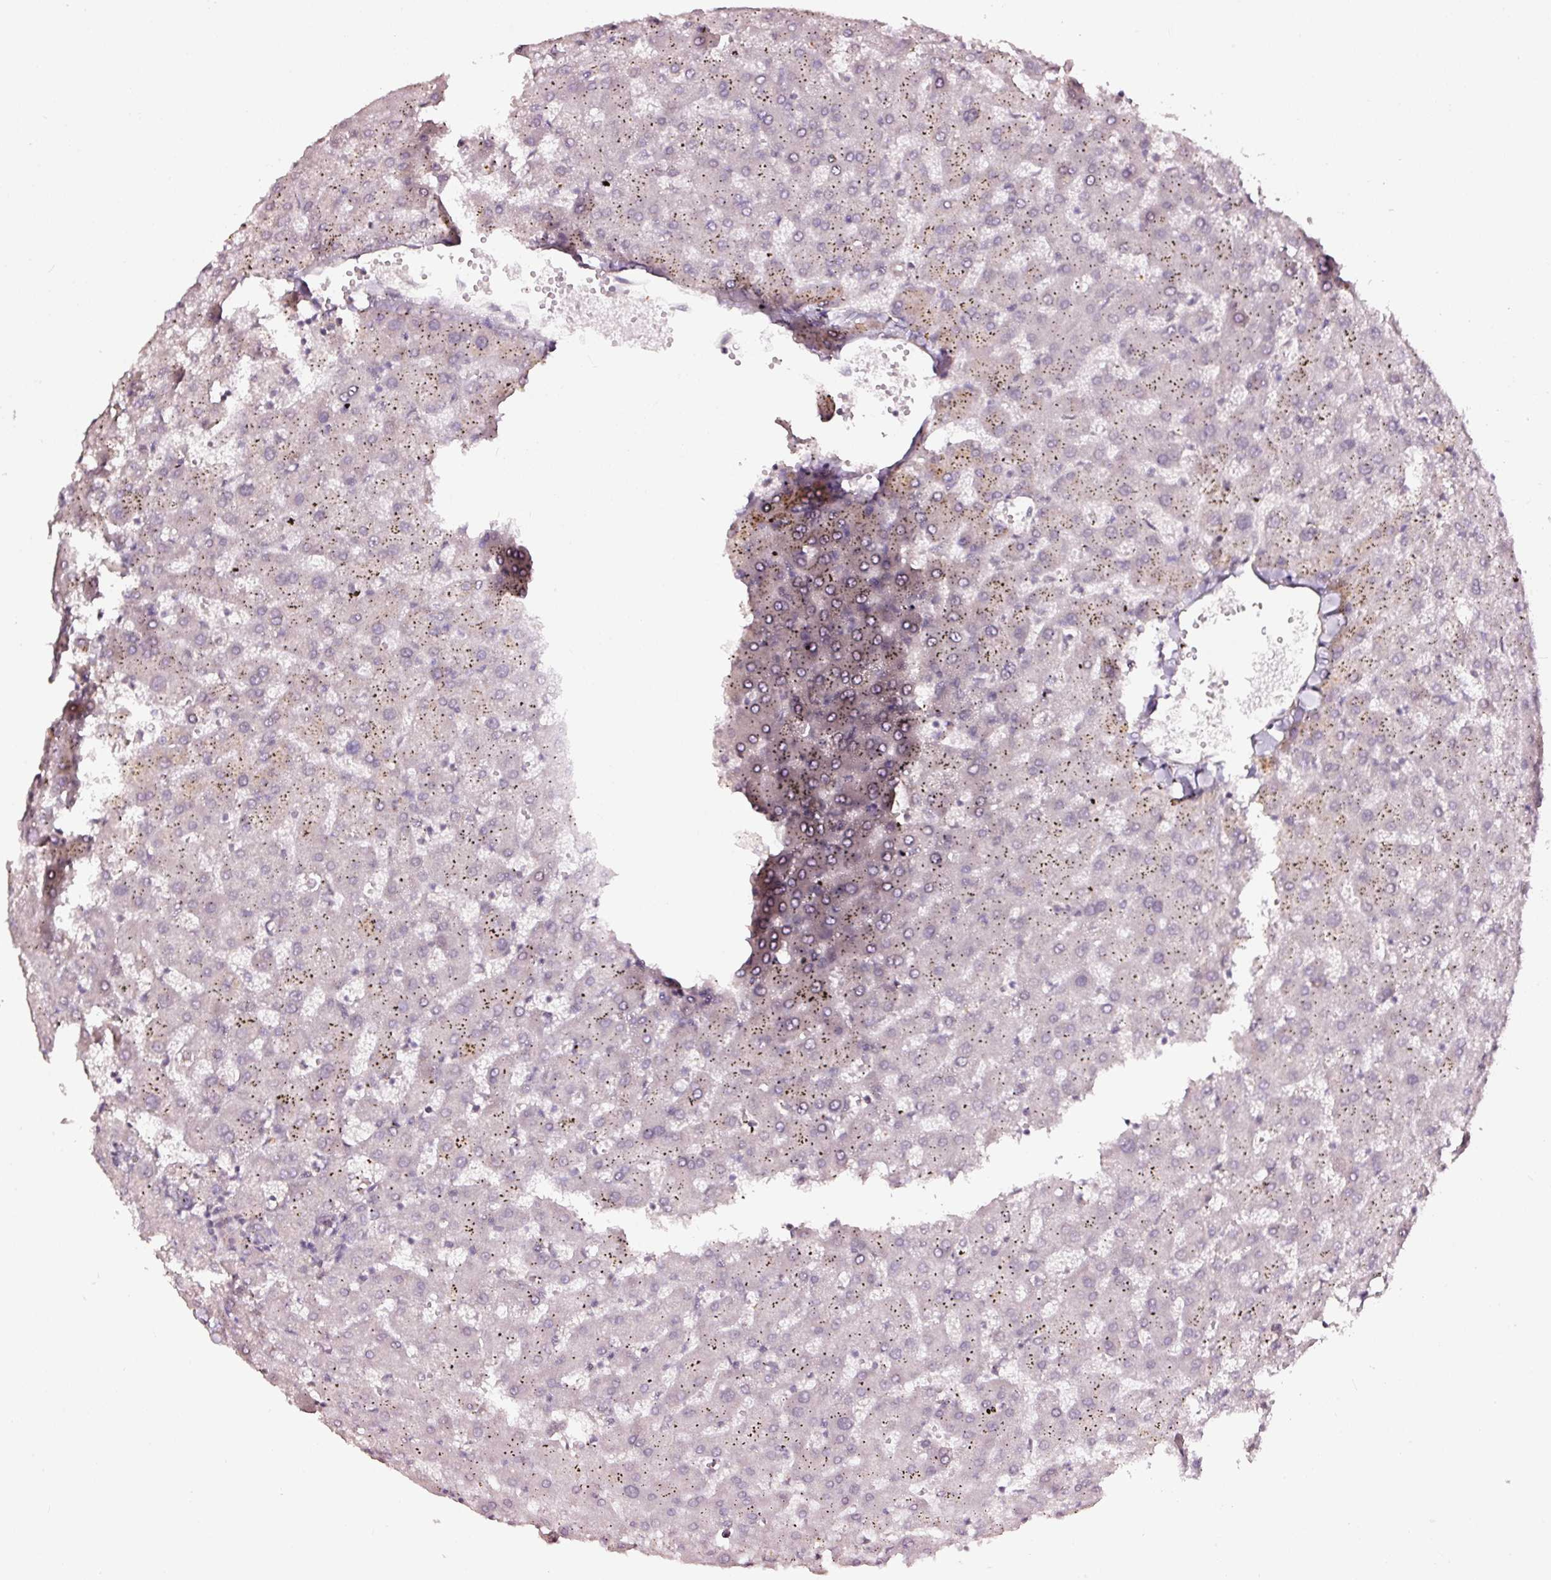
{"staining": {"intensity": "weak", "quantity": "<25%", "location": "nuclear"}, "tissue": "liver", "cell_type": "Cholangiocytes", "image_type": "normal", "snomed": [{"axis": "morphology", "description": "Normal tissue, NOS"}, {"axis": "topography", "description": "Liver"}], "caption": "High magnification brightfield microscopy of normal liver stained with DAB (3,3'-diaminobenzidine) (brown) and counterstained with hematoxylin (blue): cholangiocytes show no significant staining. Brightfield microscopy of immunohistochemistry (IHC) stained with DAB (3,3'-diaminobenzidine) (brown) and hematoxylin (blue), captured at high magnification.", "gene": "TPM1", "patient": {"sex": "female", "age": 63}}